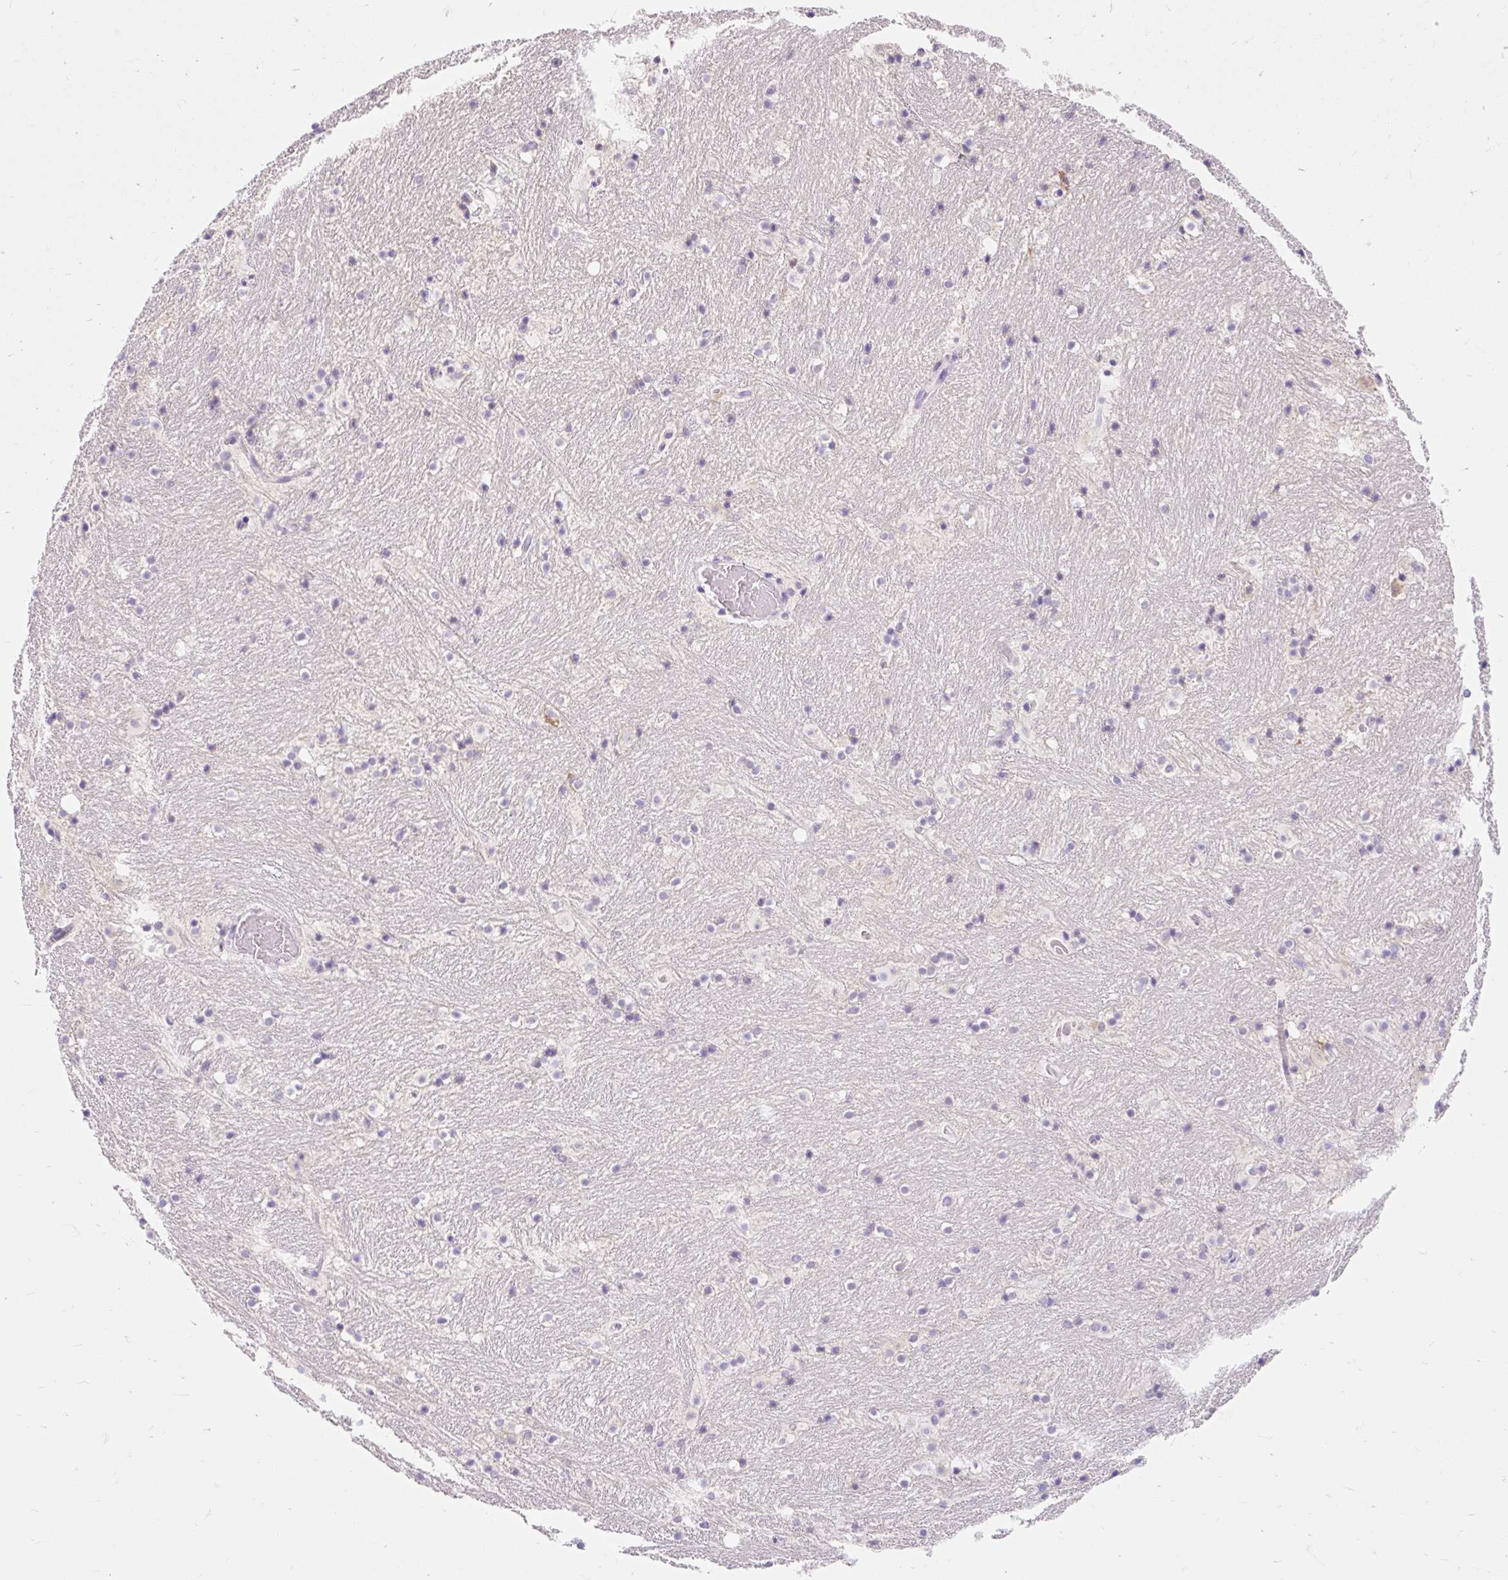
{"staining": {"intensity": "negative", "quantity": "none", "location": "none"}, "tissue": "caudate", "cell_type": "Glial cells", "image_type": "normal", "snomed": [{"axis": "morphology", "description": "Normal tissue, NOS"}, {"axis": "topography", "description": "Lateral ventricle wall"}], "caption": "Immunohistochemistry (IHC) photomicrograph of unremarkable caudate: human caudate stained with DAB reveals no significant protein positivity in glial cells. The staining was performed using DAB (3,3'-diaminobenzidine) to visualize the protein expression in brown, while the nuclei were stained in blue with hematoxylin (Magnification: 20x).", "gene": "ITPK1", "patient": {"sex": "male", "age": 37}}